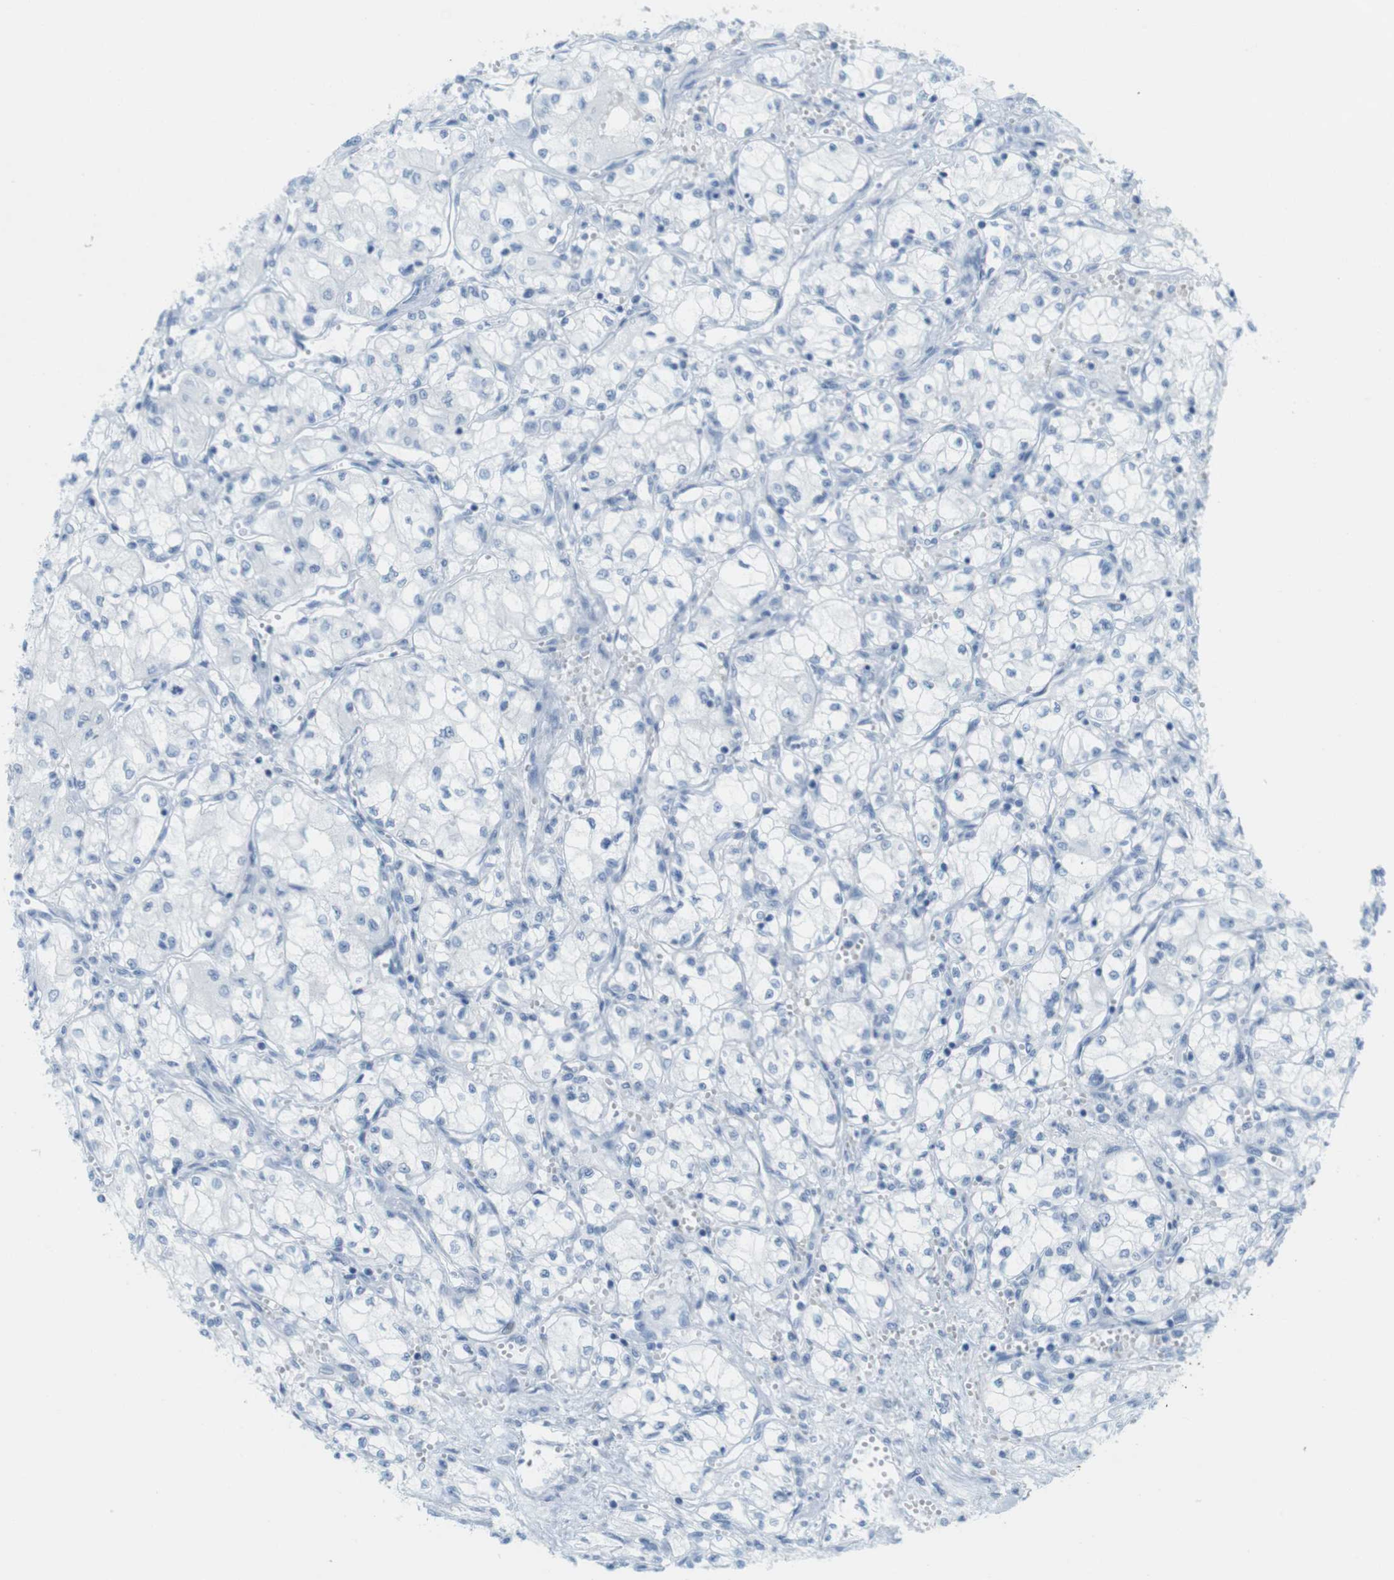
{"staining": {"intensity": "negative", "quantity": "none", "location": "none"}, "tissue": "renal cancer", "cell_type": "Tumor cells", "image_type": "cancer", "snomed": [{"axis": "morphology", "description": "Normal tissue, NOS"}, {"axis": "morphology", "description": "Adenocarcinoma, NOS"}, {"axis": "topography", "description": "Kidney"}], "caption": "This is an immunohistochemistry (IHC) photomicrograph of renal adenocarcinoma. There is no positivity in tumor cells.", "gene": "TNNT2", "patient": {"sex": "male", "age": 59}}